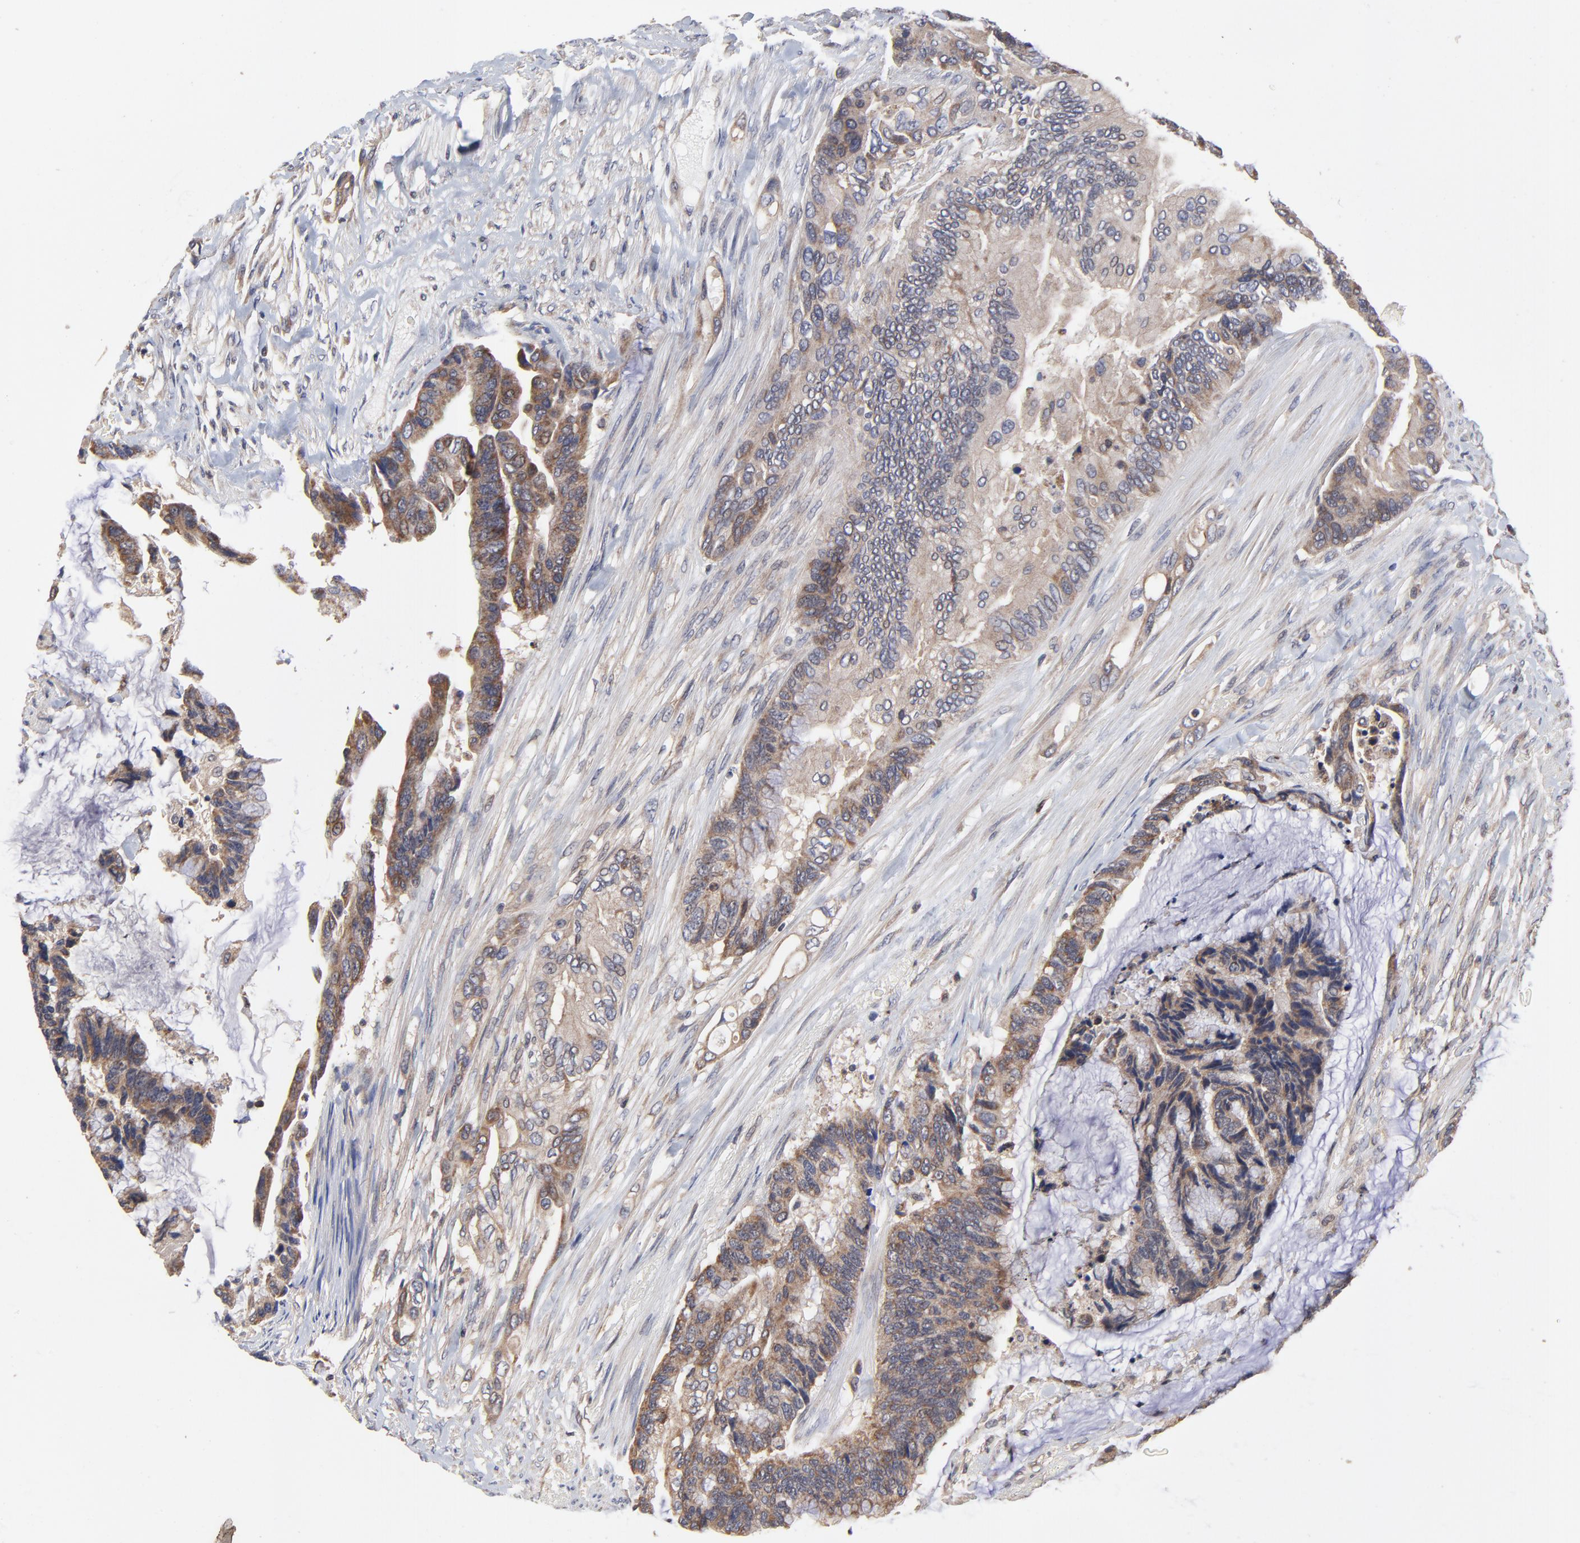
{"staining": {"intensity": "moderate", "quantity": "25%-75%", "location": "cytoplasmic/membranous"}, "tissue": "colorectal cancer", "cell_type": "Tumor cells", "image_type": "cancer", "snomed": [{"axis": "morphology", "description": "Adenocarcinoma, NOS"}, {"axis": "topography", "description": "Rectum"}], "caption": "DAB (3,3'-diaminobenzidine) immunohistochemical staining of human colorectal adenocarcinoma shows moderate cytoplasmic/membranous protein positivity in approximately 25%-75% of tumor cells.", "gene": "PCMT1", "patient": {"sex": "female", "age": 59}}